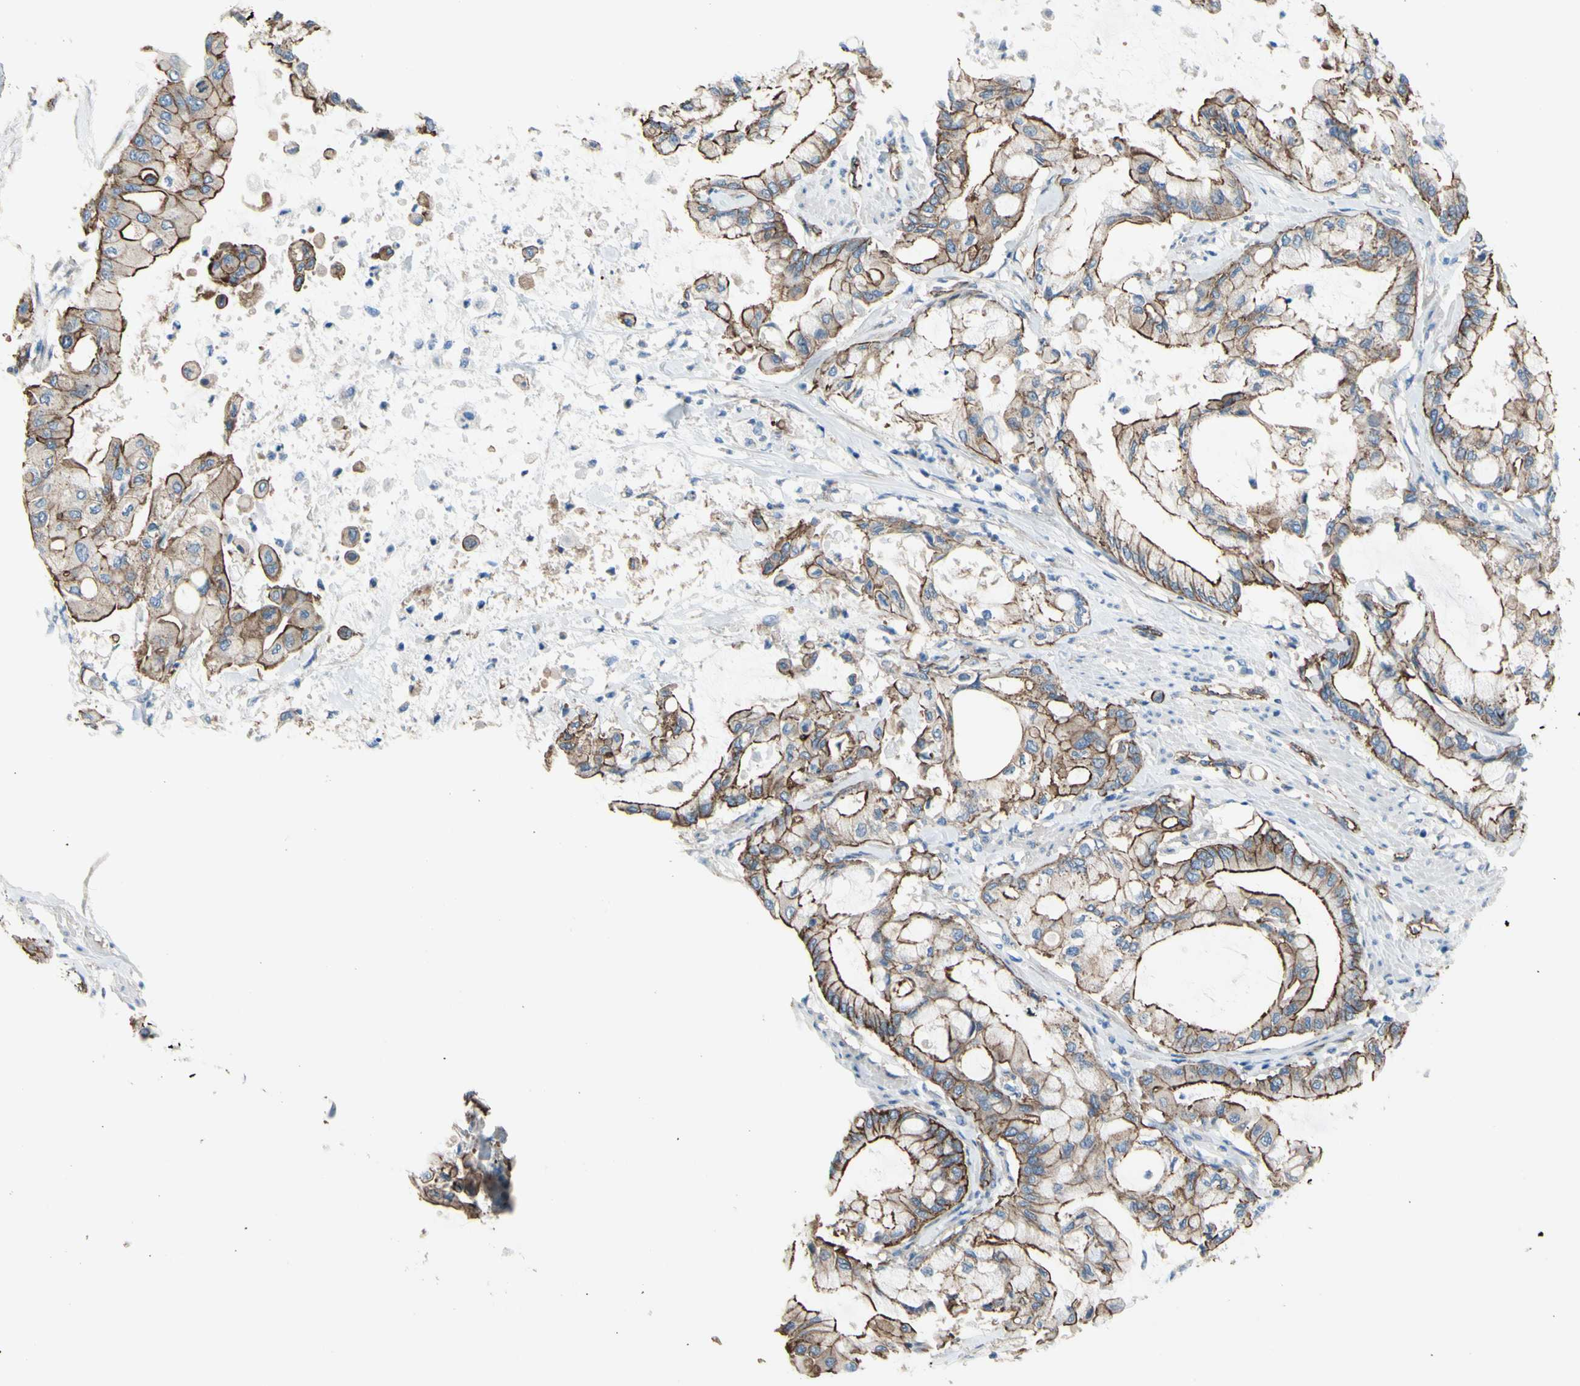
{"staining": {"intensity": "strong", "quantity": ">75%", "location": "cytoplasmic/membranous"}, "tissue": "pancreatic cancer", "cell_type": "Tumor cells", "image_type": "cancer", "snomed": [{"axis": "morphology", "description": "Adenocarcinoma, NOS"}, {"axis": "morphology", "description": "Adenocarcinoma, metastatic, NOS"}, {"axis": "topography", "description": "Lymph node"}, {"axis": "topography", "description": "Pancreas"}, {"axis": "topography", "description": "Duodenum"}], "caption": "Protein staining by IHC demonstrates strong cytoplasmic/membranous positivity in about >75% of tumor cells in adenocarcinoma (pancreatic).", "gene": "TPBG", "patient": {"sex": "female", "age": 64}}